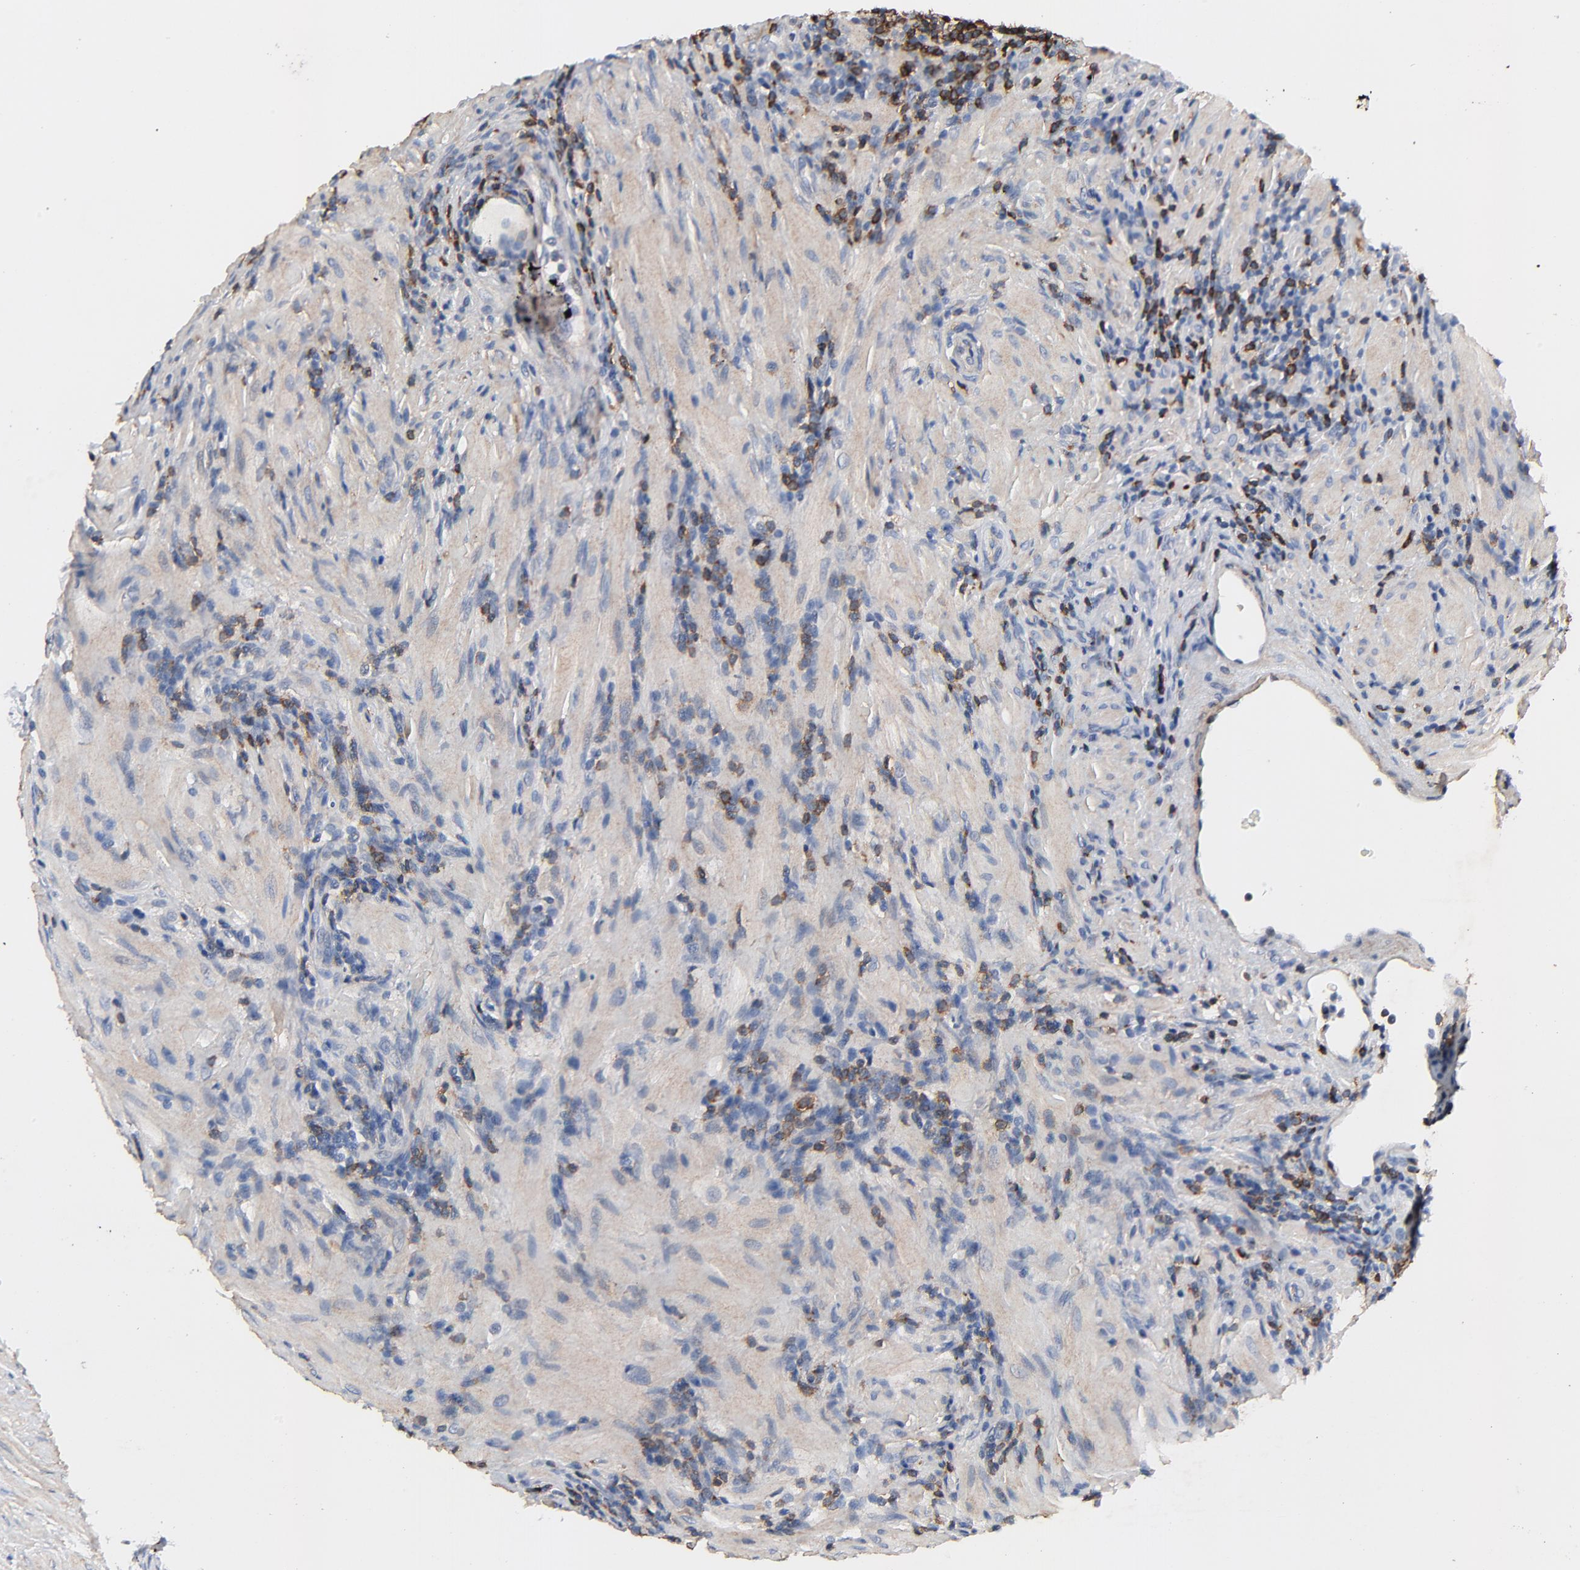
{"staining": {"intensity": "weak", "quantity": "25%-75%", "location": "cytoplasmic/membranous"}, "tissue": "prostate", "cell_type": "Glandular cells", "image_type": "normal", "snomed": [{"axis": "morphology", "description": "Normal tissue, NOS"}, {"axis": "topography", "description": "Prostate"}], "caption": "IHC histopathology image of unremarkable prostate: human prostate stained using immunohistochemistry (IHC) reveals low levels of weak protein expression localized specifically in the cytoplasmic/membranous of glandular cells, appearing as a cytoplasmic/membranous brown color.", "gene": "SKAP1", "patient": {"sex": "male", "age": 76}}